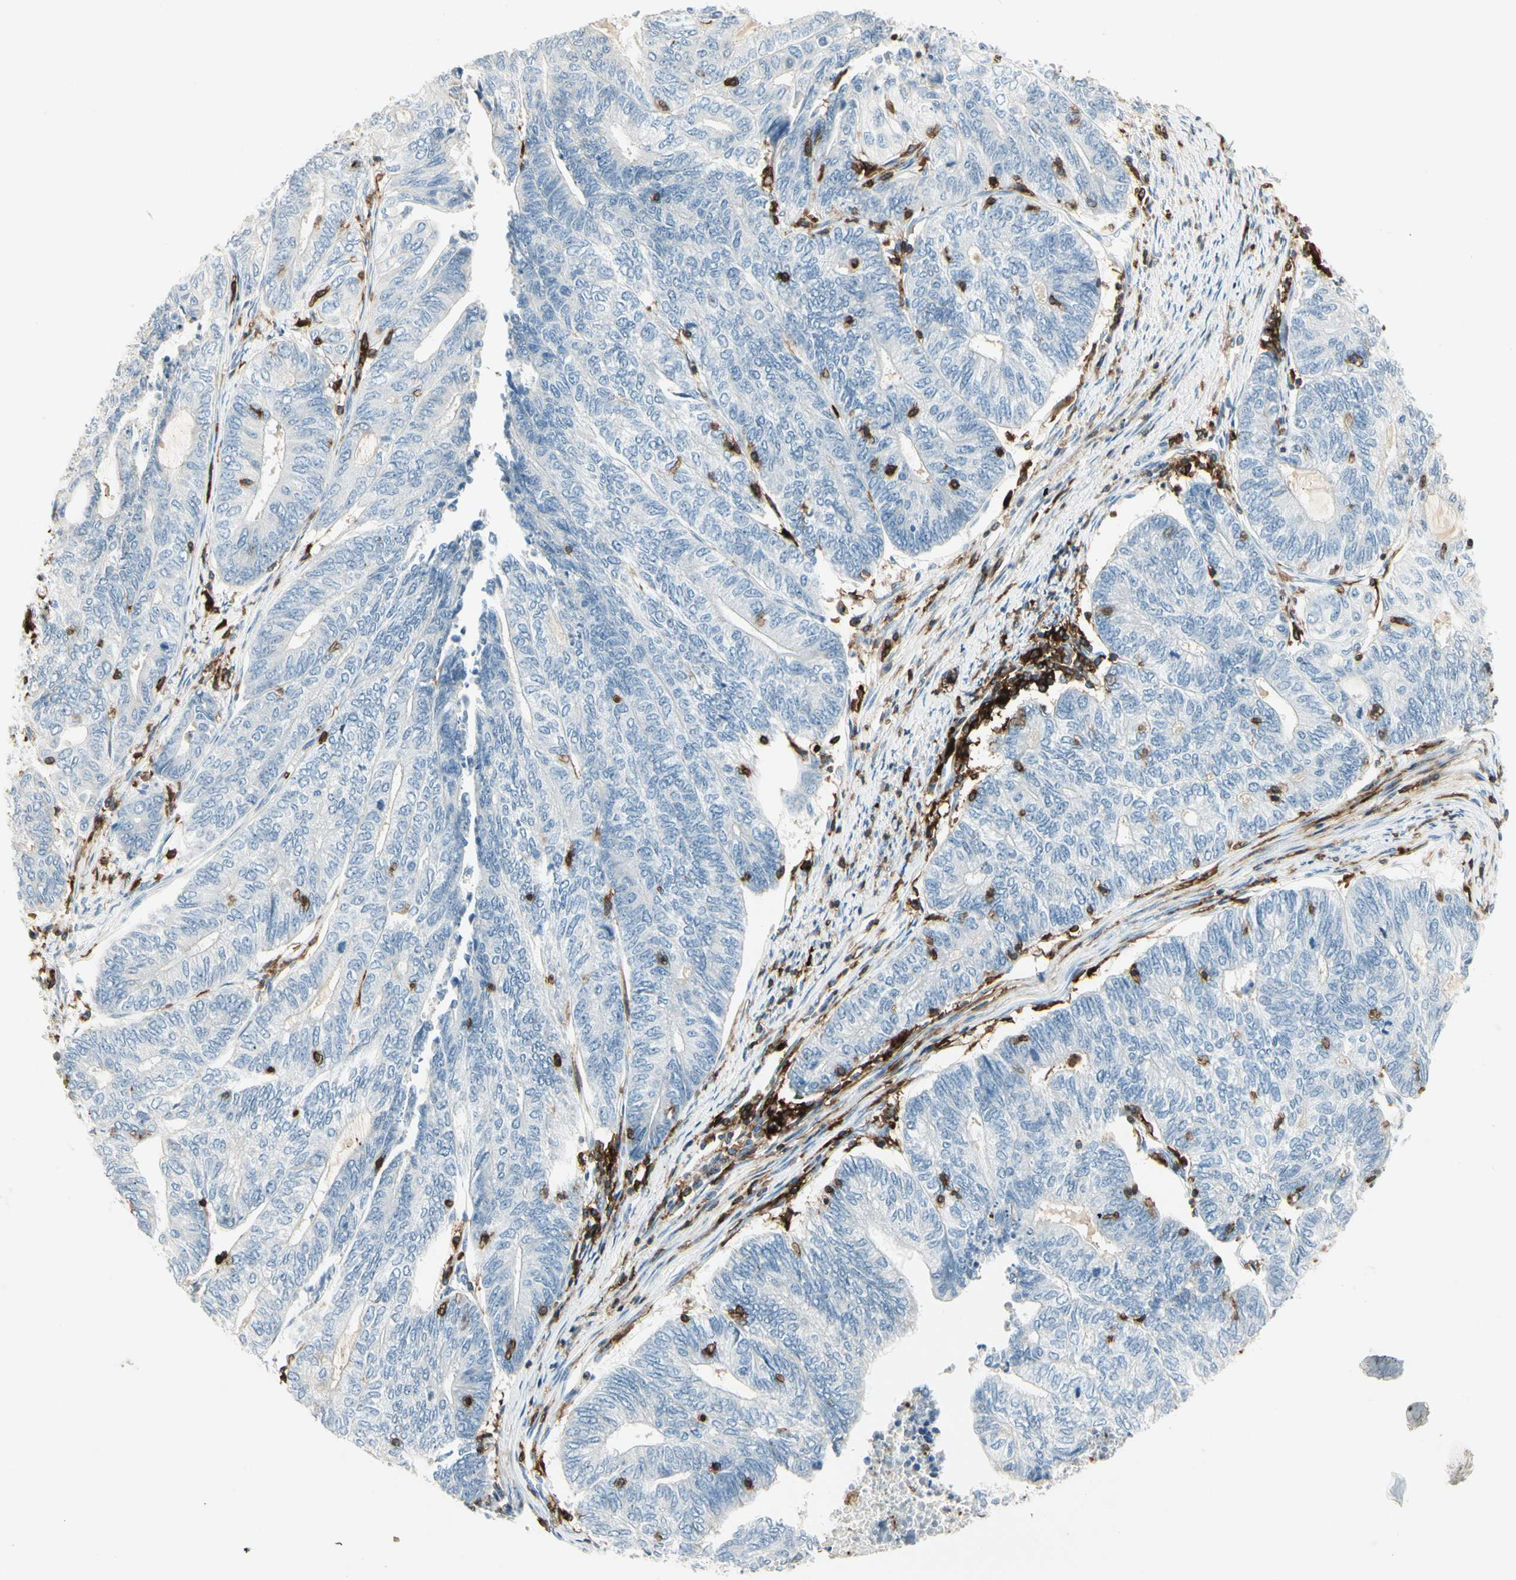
{"staining": {"intensity": "negative", "quantity": "none", "location": "none"}, "tissue": "endometrial cancer", "cell_type": "Tumor cells", "image_type": "cancer", "snomed": [{"axis": "morphology", "description": "Adenocarcinoma, NOS"}, {"axis": "topography", "description": "Uterus"}, {"axis": "topography", "description": "Endometrium"}], "caption": "A micrograph of human endometrial cancer (adenocarcinoma) is negative for staining in tumor cells.", "gene": "ITGB2", "patient": {"sex": "female", "age": 70}}